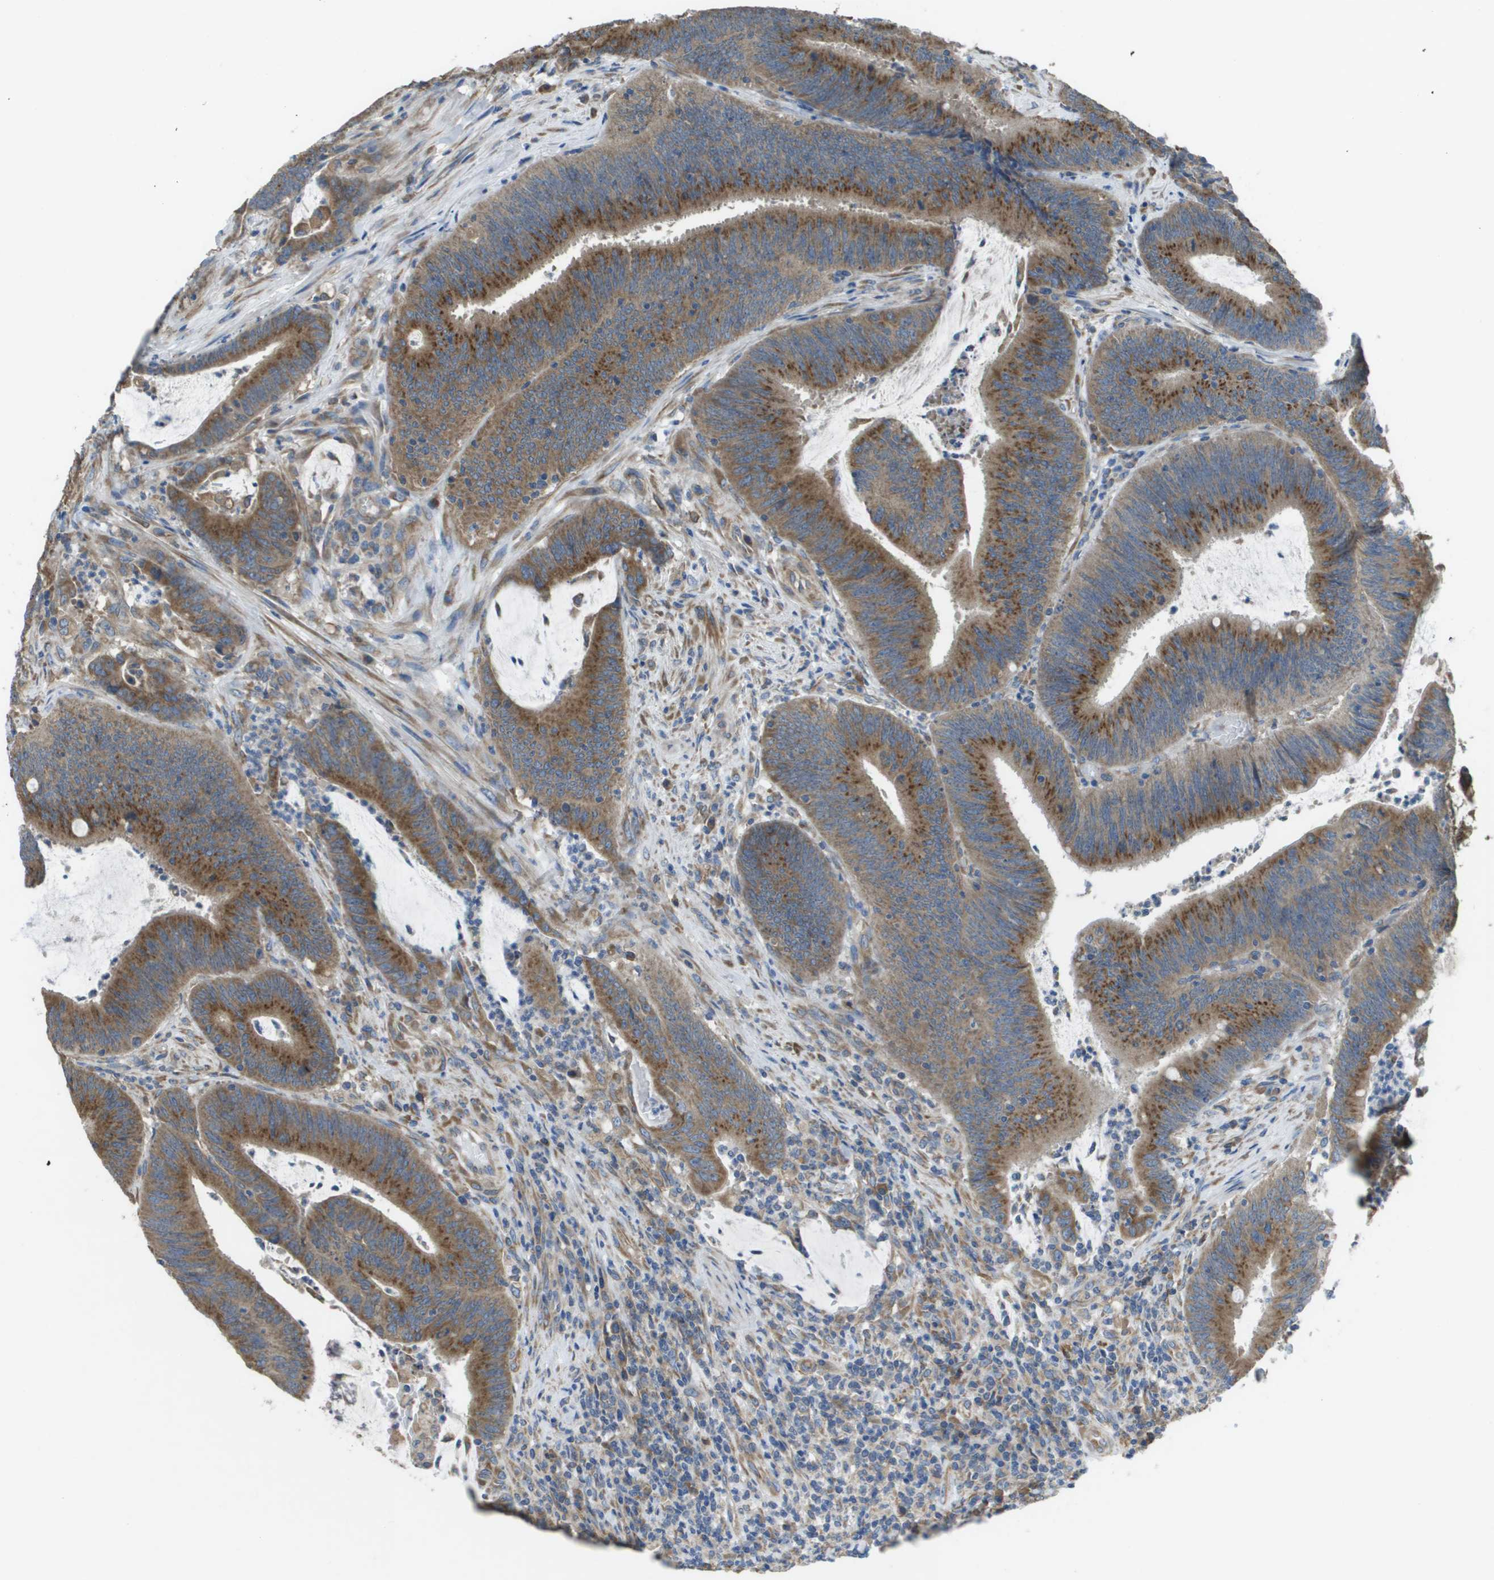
{"staining": {"intensity": "strong", "quantity": "25%-75%", "location": "cytoplasmic/membranous"}, "tissue": "colorectal cancer", "cell_type": "Tumor cells", "image_type": "cancer", "snomed": [{"axis": "morphology", "description": "Normal tissue, NOS"}, {"axis": "morphology", "description": "Adenocarcinoma, NOS"}, {"axis": "topography", "description": "Rectum"}], "caption": "A high amount of strong cytoplasmic/membranous staining is present in about 25%-75% of tumor cells in adenocarcinoma (colorectal) tissue.", "gene": "CLCN2", "patient": {"sex": "female", "age": 66}}